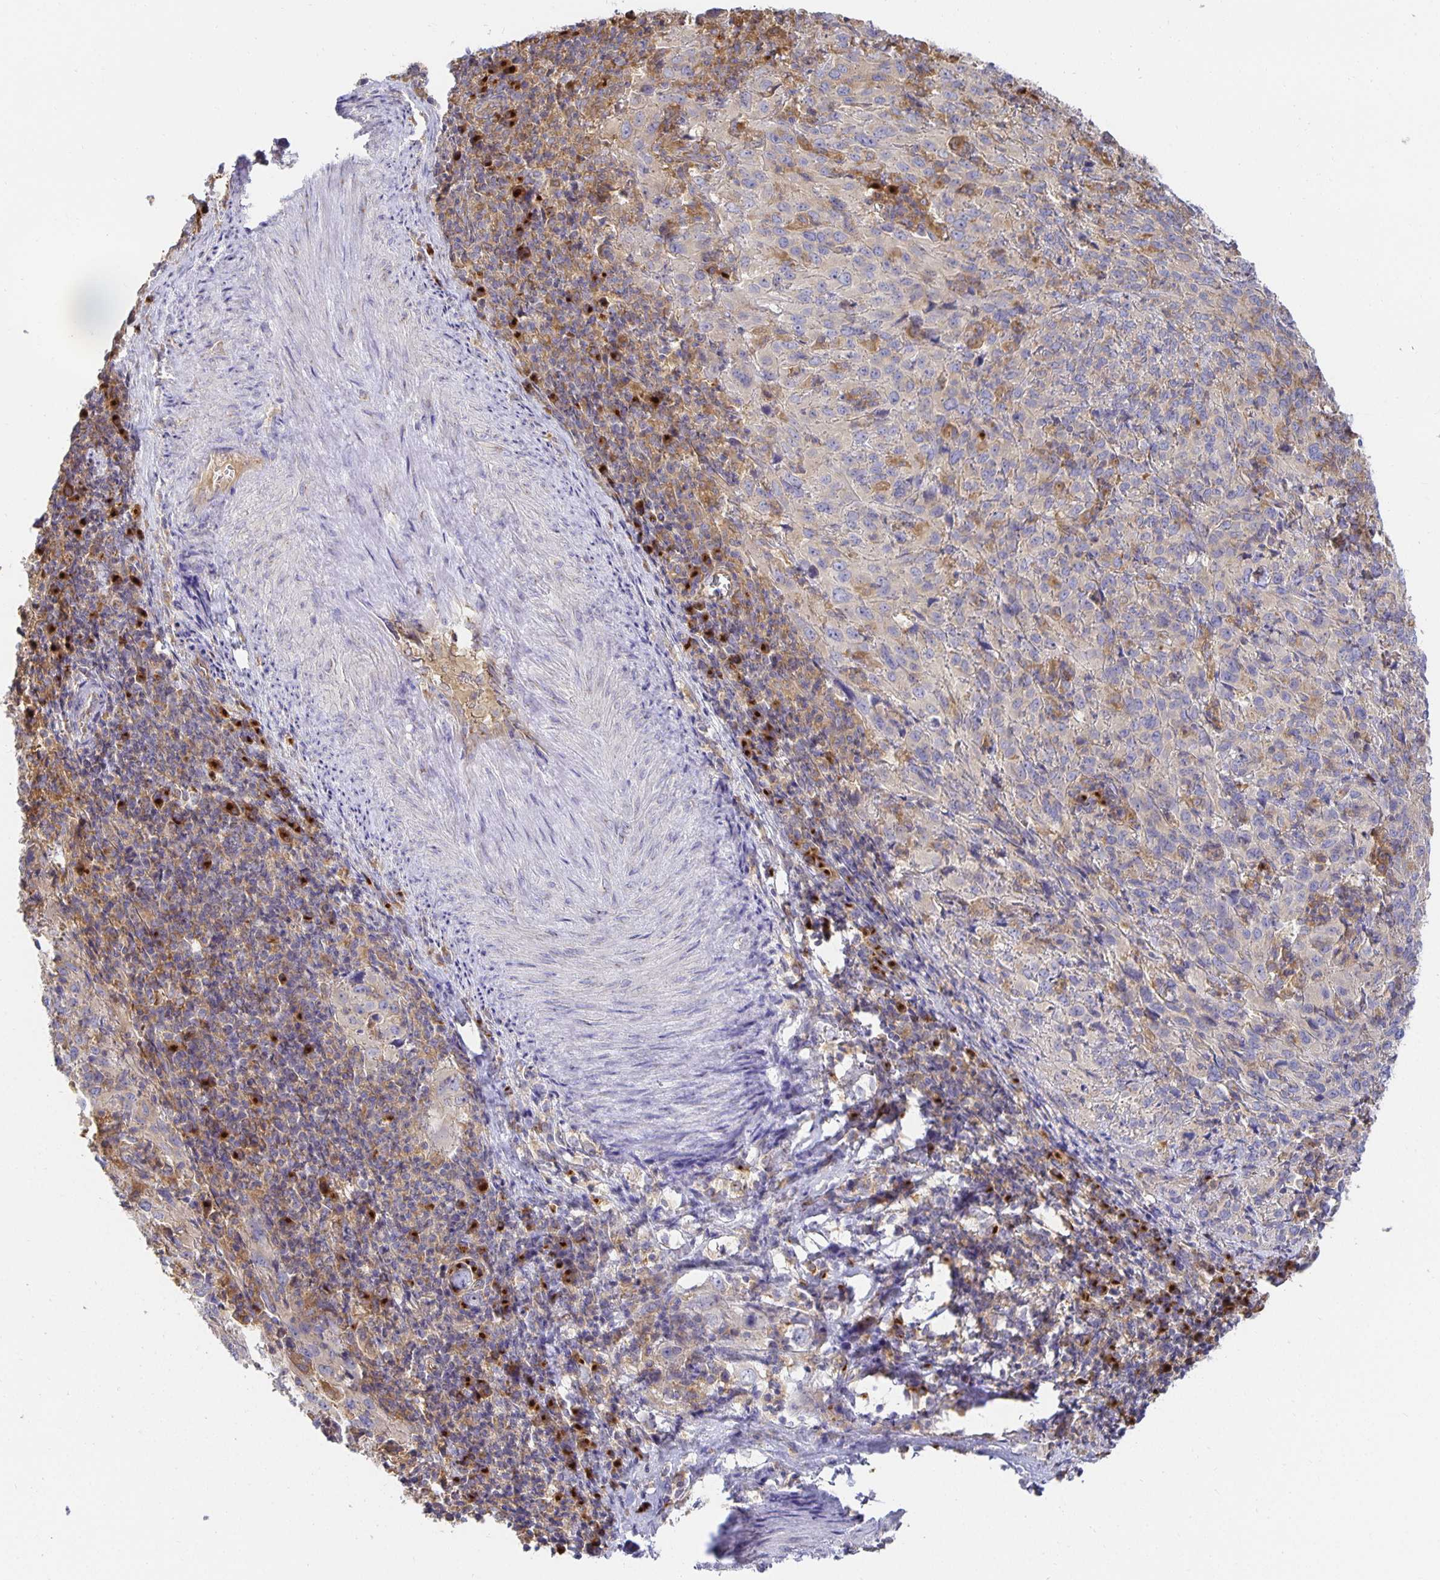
{"staining": {"intensity": "weak", "quantity": "<25%", "location": "cytoplasmic/membranous"}, "tissue": "cervical cancer", "cell_type": "Tumor cells", "image_type": "cancer", "snomed": [{"axis": "morphology", "description": "Squamous cell carcinoma, NOS"}, {"axis": "topography", "description": "Cervix"}], "caption": "High magnification brightfield microscopy of squamous cell carcinoma (cervical) stained with DAB (brown) and counterstained with hematoxylin (blue): tumor cells show no significant positivity.", "gene": "USO1", "patient": {"sex": "female", "age": 51}}